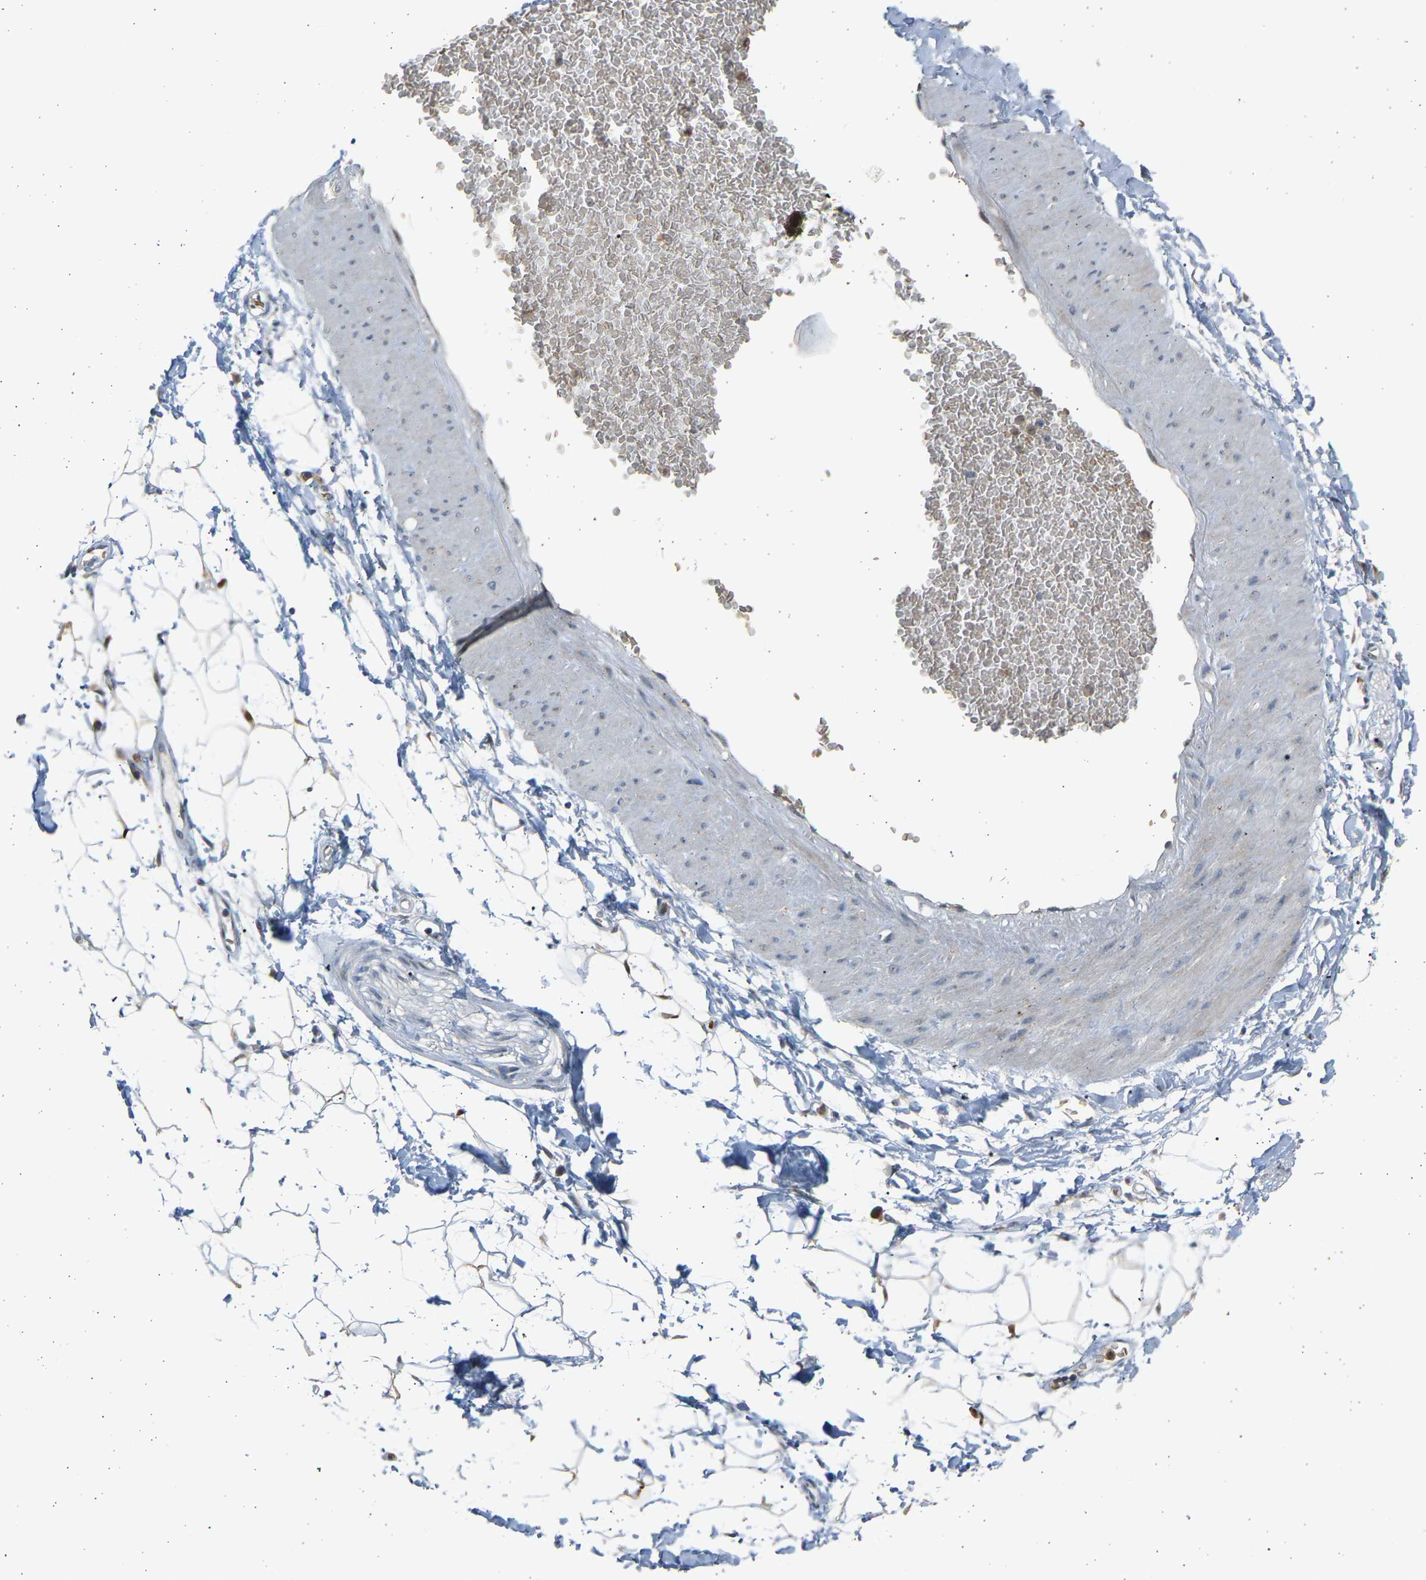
{"staining": {"intensity": "negative", "quantity": "none", "location": "none"}, "tissue": "adipose tissue", "cell_type": "Adipocytes", "image_type": "normal", "snomed": [{"axis": "morphology", "description": "Normal tissue, NOS"}, {"axis": "topography", "description": "Soft tissue"}], "caption": "Immunohistochemistry (IHC) image of normal adipose tissue stained for a protein (brown), which reveals no positivity in adipocytes. (Brightfield microscopy of DAB immunohistochemistry at high magnification).", "gene": "BIRC2", "patient": {"sex": "male", "age": 72}}